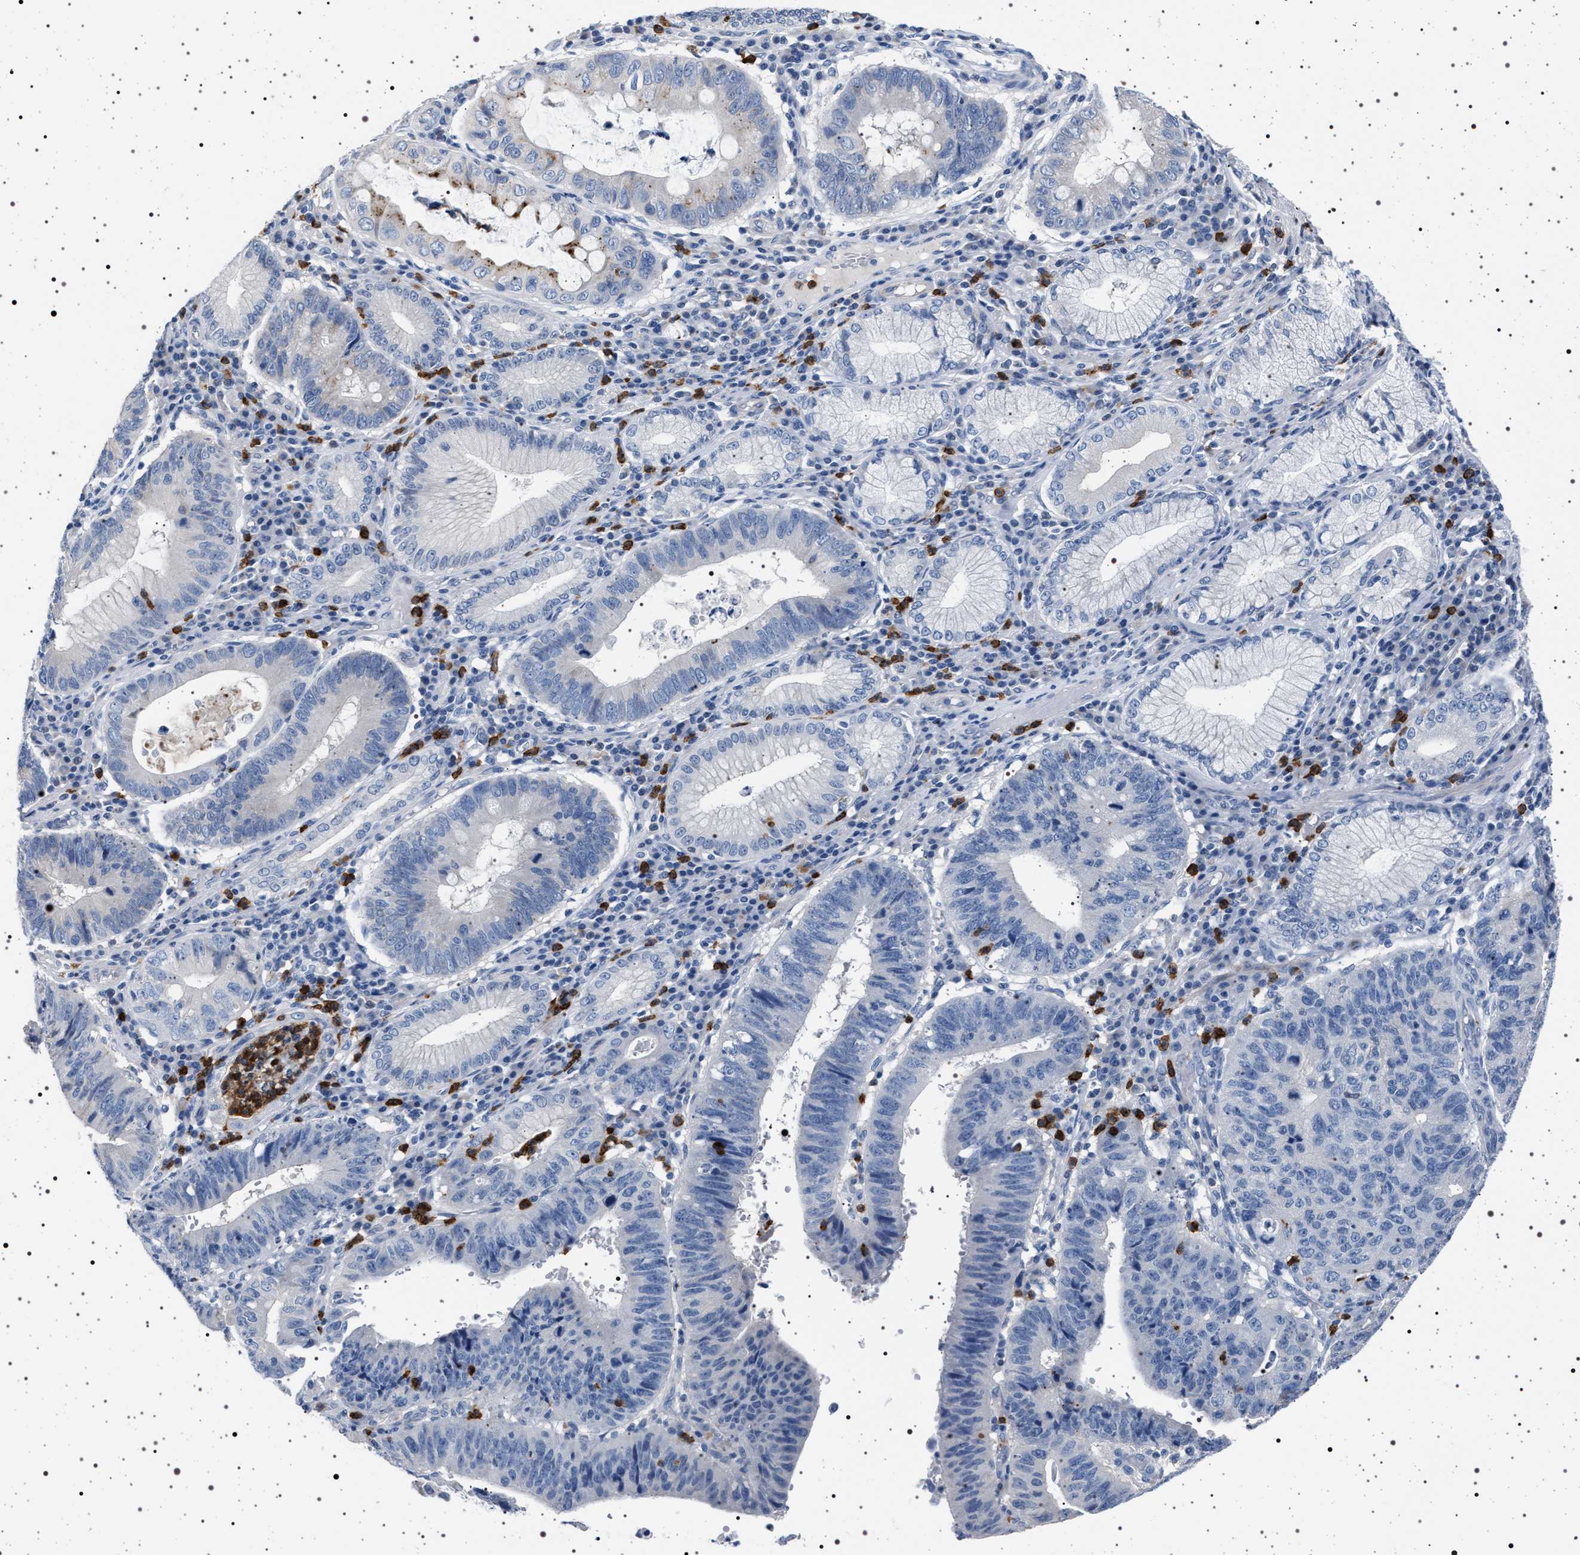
{"staining": {"intensity": "weak", "quantity": "<25%", "location": "cytoplasmic/membranous"}, "tissue": "stomach cancer", "cell_type": "Tumor cells", "image_type": "cancer", "snomed": [{"axis": "morphology", "description": "Adenocarcinoma, NOS"}, {"axis": "topography", "description": "Stomach"}], "caption": "Tumor cells are negative for protein expression in human stomach cancer.", "gene": "NAT9", "patient": {"sex": "male", "age": 59}}